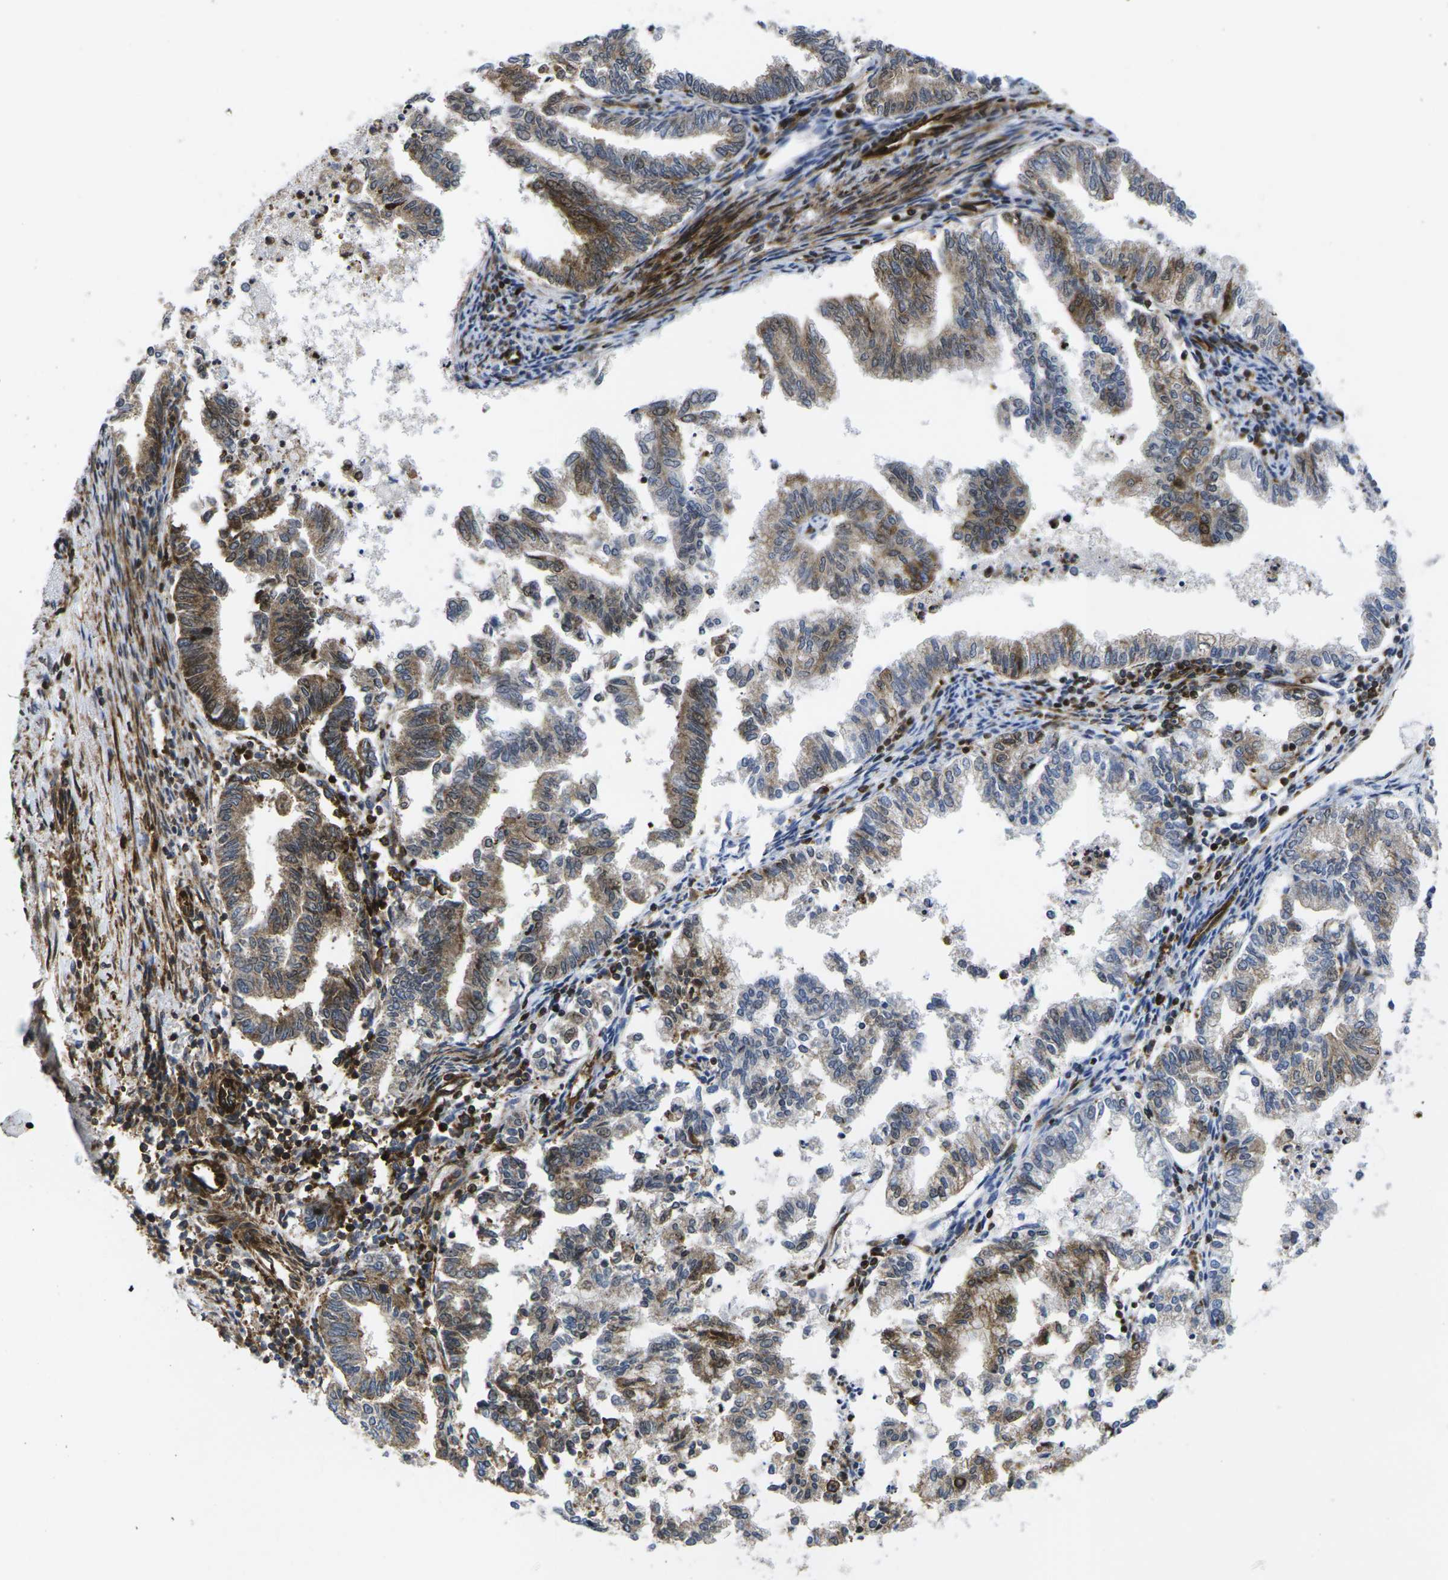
{"staining": {"intensity": "strong", "quantity": "25%-75%", "location": "cytoplasmic/membranous"}, "tissue": "endometrial cancer", "cell_type": "Tumor cells", "image_type": "cancer", "snomed": [{"axis": "morphology", "description": "Necrosis, NOS"}, {"axis": "morphology", "description": "Adenocarcinoma, NOS"}, {"axis": "topography", "description": "Endometrium"}], "caption": "Immunohistochemistry (IHC) of adenocarcinoma (endometrial) exhibits high levels of strong cytoplasmic/membranous expression in about 25%-75% of tumor cells.", "gene": "IQGAP1", "patient": {"sex": "female", "age": 79}}